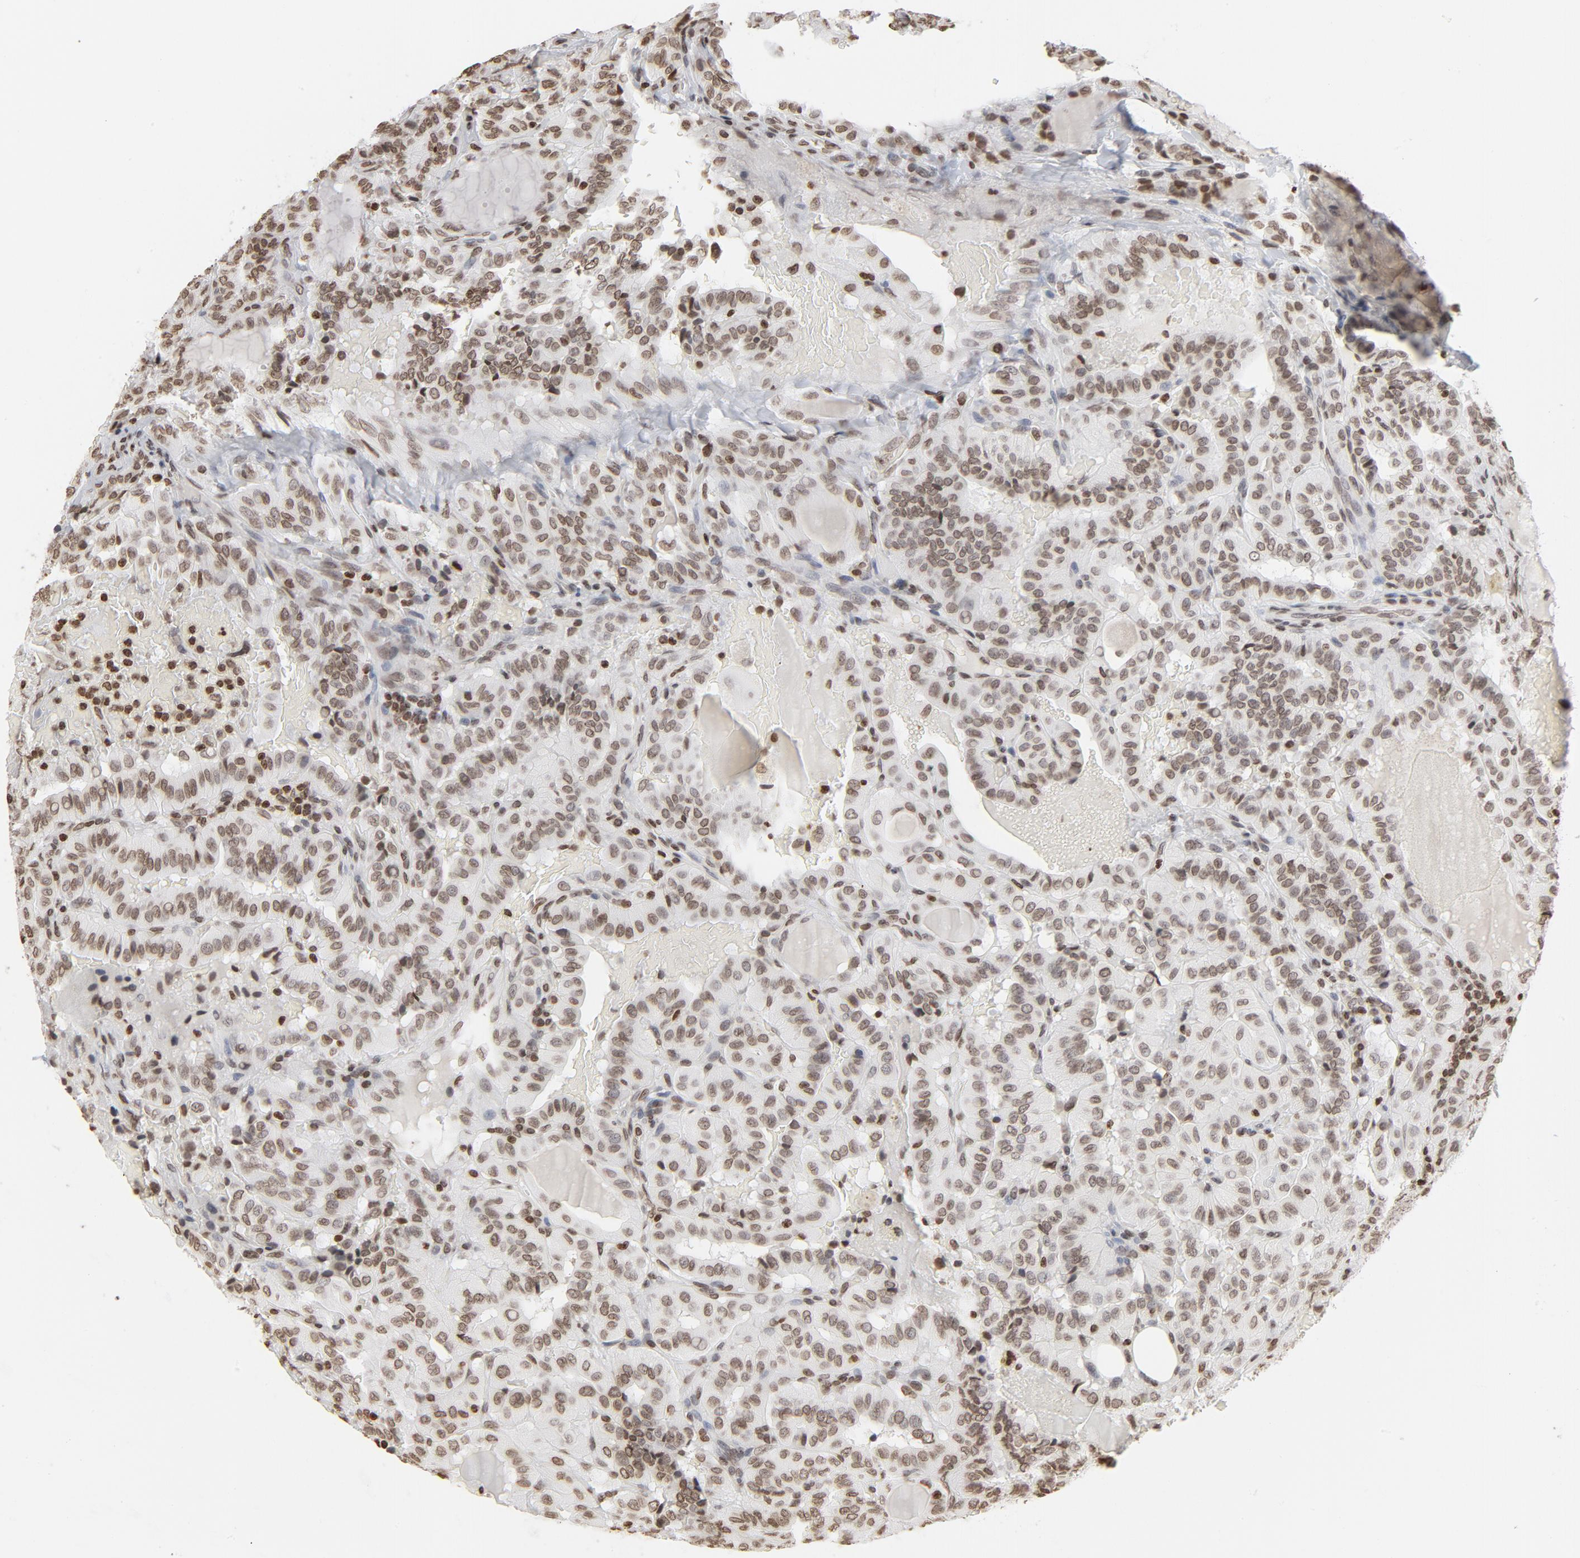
{"staining": {"intensity": "weak", "quantity": ">75%", "location": "nuclear"}, "tissue": "thyroid cancer", "cell_type": "Tumor cells", "image_type": "cancer", "snomed": [{"axis": "morphology", "description": "Papillary adenocarcinoma, NOS"}, {"axis": "topography", "description": "Thyroid gland"}], "caption": "A photomicrograph of thyroid papillary adenocarcinoma stained for a protein reveals weak nuclear brown staining in tumor cells.", "gene": "H2AC12", "patient": {"sex": "male", "age": 77}}